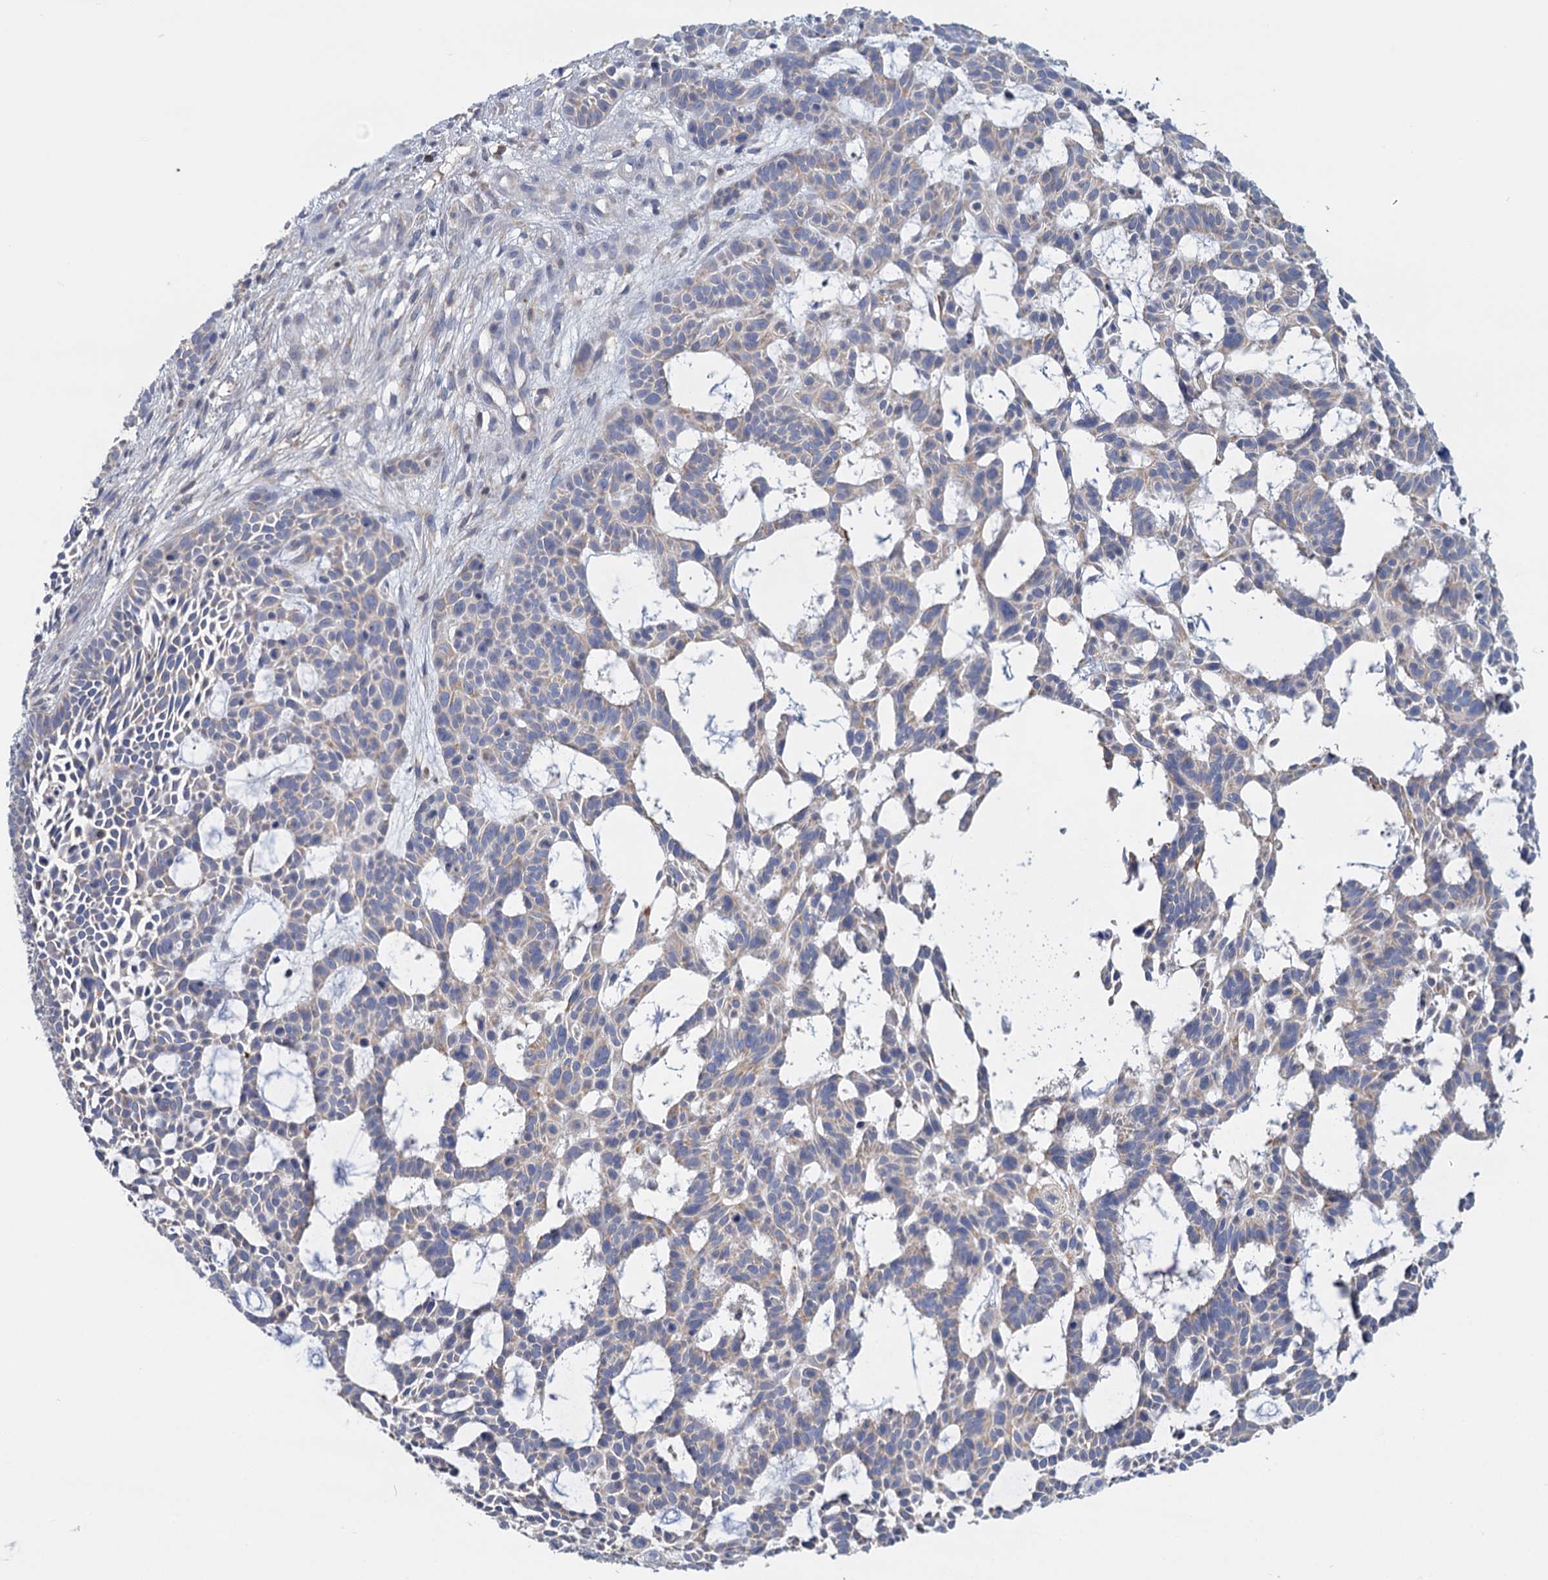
{"staining": {"intensity": "weak", "quantity": "<25%", "location": "cytoplasmic/membranous"}, "tissue": "skin cancer", "cell_type": "Tumor cells", "image_type": "cancer", "snomed": [{"axis": "morphology", "description": "Basal cell carcinoma"}, {"axis": "topography", "description": "Skin"}], "caption": "This is an immunohistochemistry photomicrograph of human skin cancer. There is no expression in tumor cells.", "gene": "ANKRD16", "patient": {"sex": "male", "age": 89}}